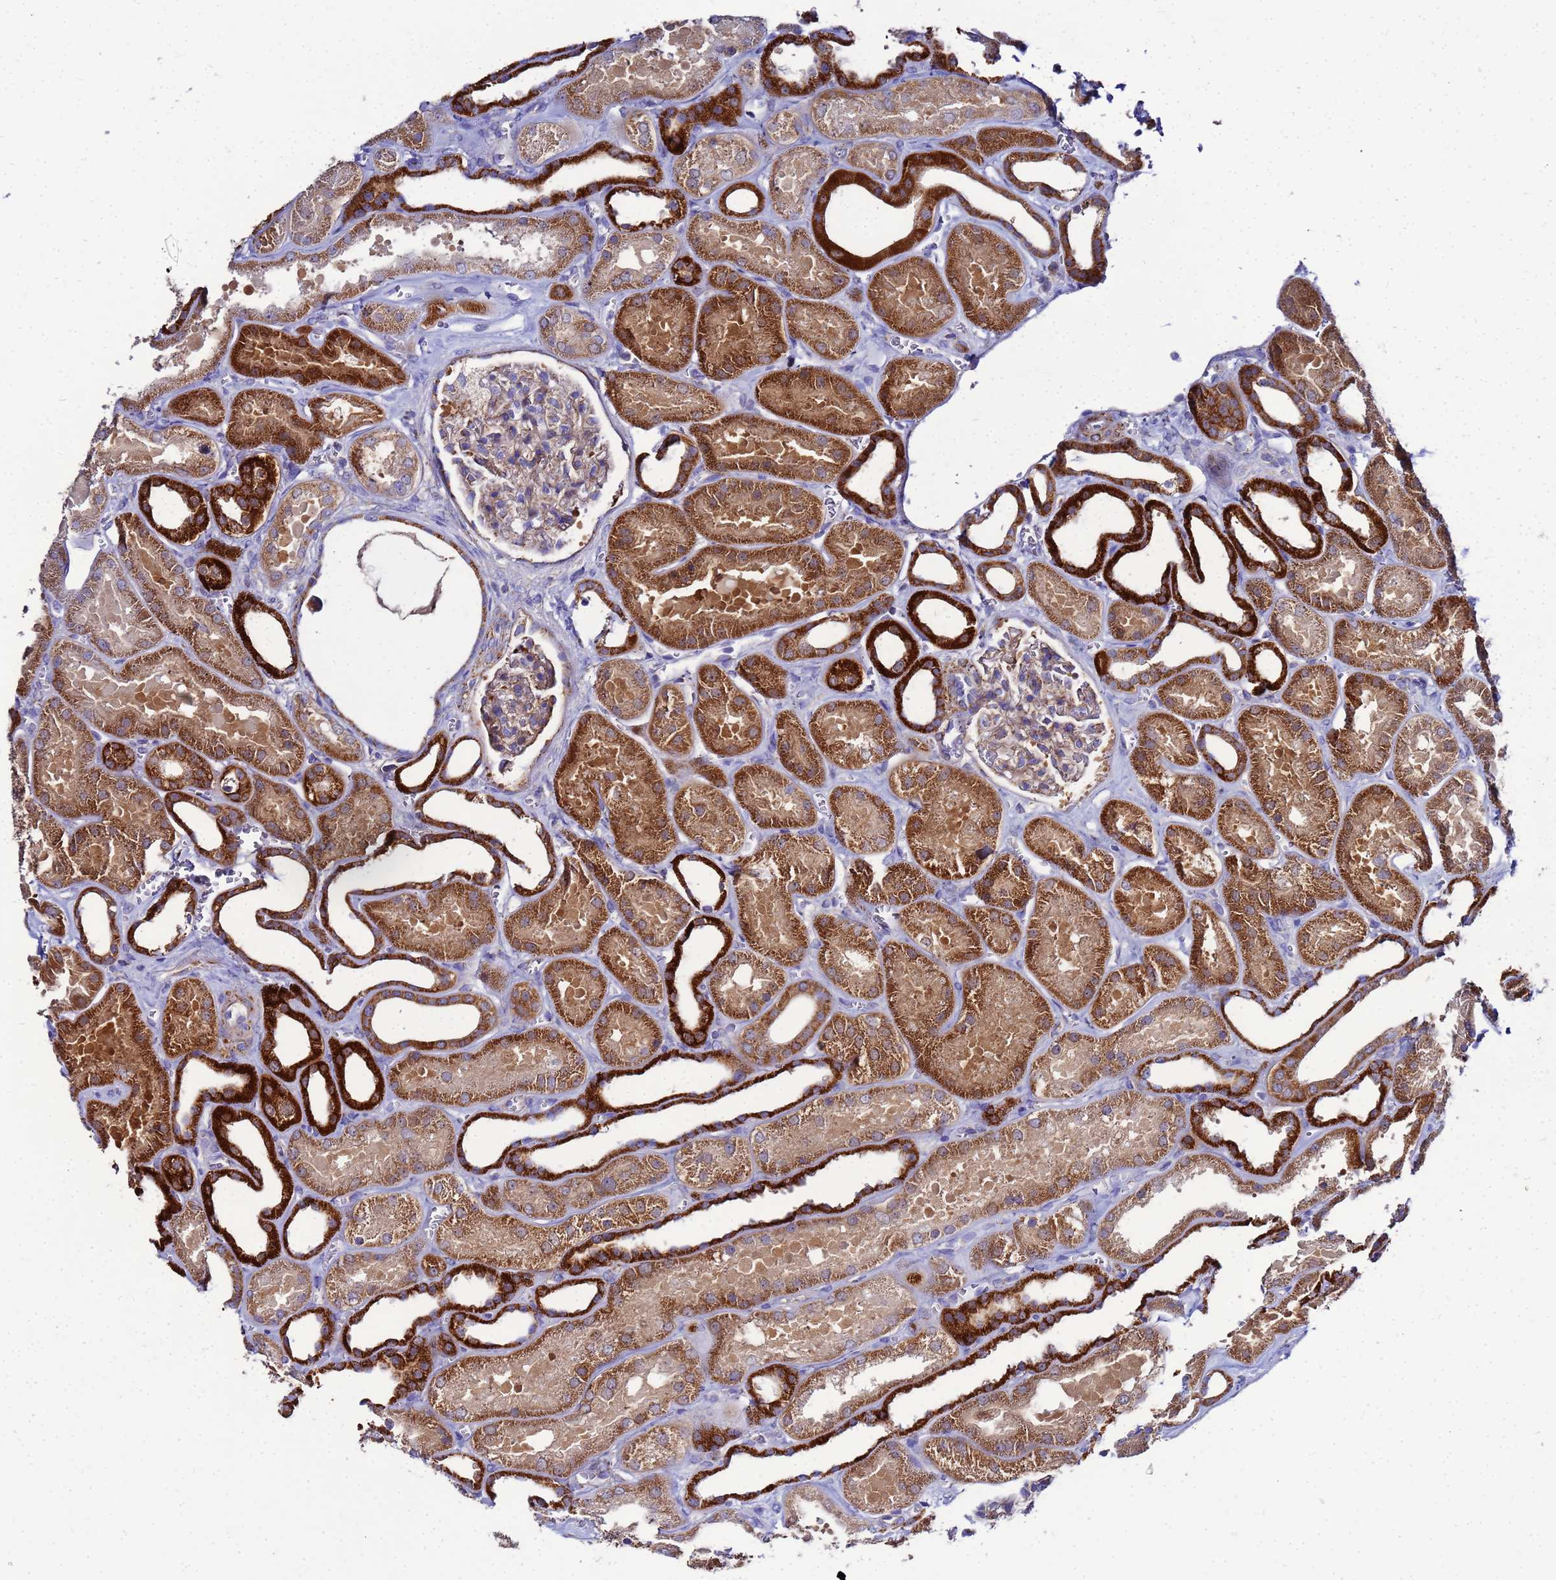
{"staining": {"intensity": "weak", "quantity": "25%-75%", "location": "cytoplasmic/membranous"}, "tissue": "kidney", "cell_type": "Cells in glomeruli", "image_type": "normal", "snomed": [{"axis": "morphology", "description": "Normal tissue, NOS"}, {"axis": "morphology", "description": "Adenocarcinoma, NOS"}, {"axis": "topography", "description": "Kidney"}], "caption": "Kidney stained for a protein displays weak cytoplasmic/membranous positivity in cells in glomeruli.", "gene": "FAHD2A", "patient": {"sex": "female", "age": 68}}